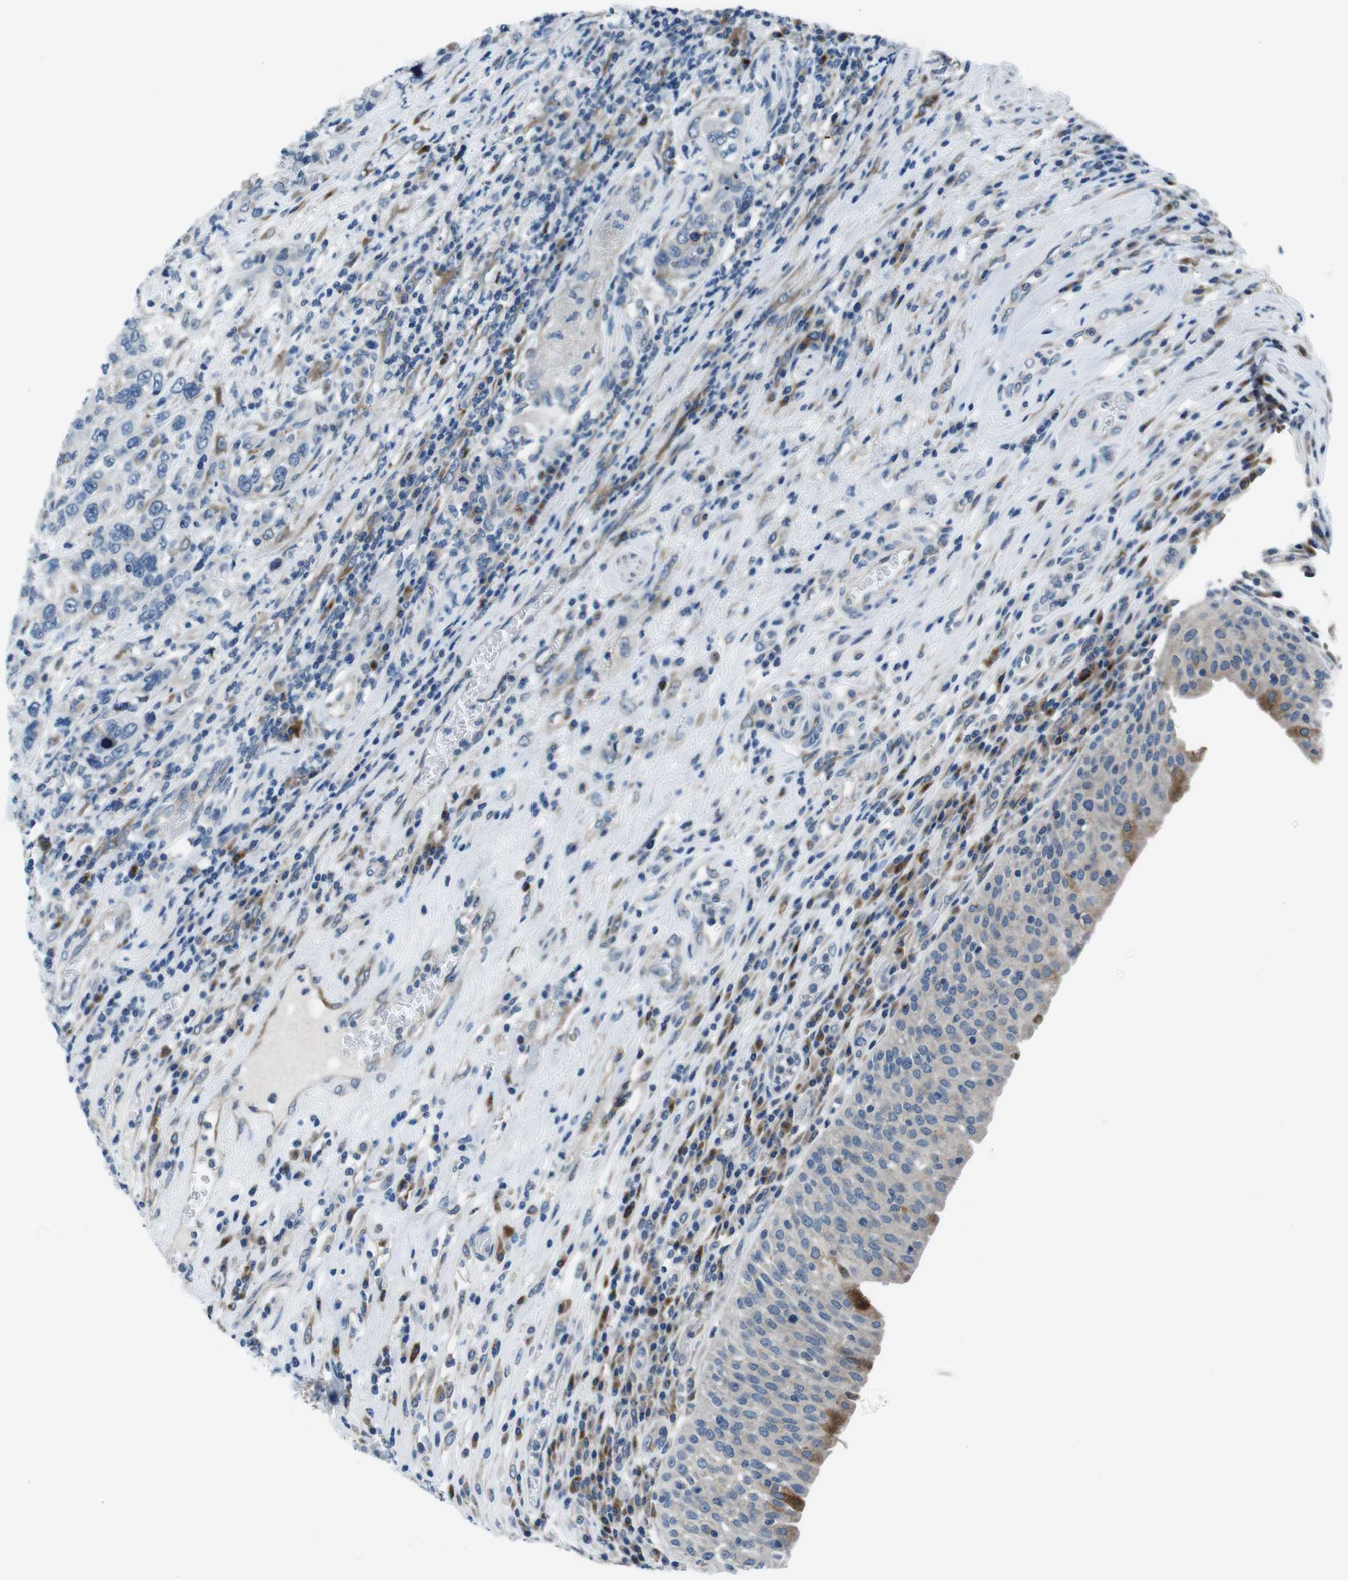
{"staining": {"intensity": "negative", "quantity": "none", "location": "none"}, "tissue": "urothelial cancer", "cell_type": "Tumor cells", "image_type": "cancer", "snomed": [{"axis": "morphology", "description": "Urothelial carcinoma, High grade"}, {"axis": "topography", "description": "Urinary bladder"}], "caption": "DAB immunohistochemical staining of urothelial cancer displays no significant expression in tumor cells. (DAB immunohistochemistry (IHC) with hematoxylin counter stain).", "gene": "NUCB2", "patient": {"sex": "female", "age": 80}}